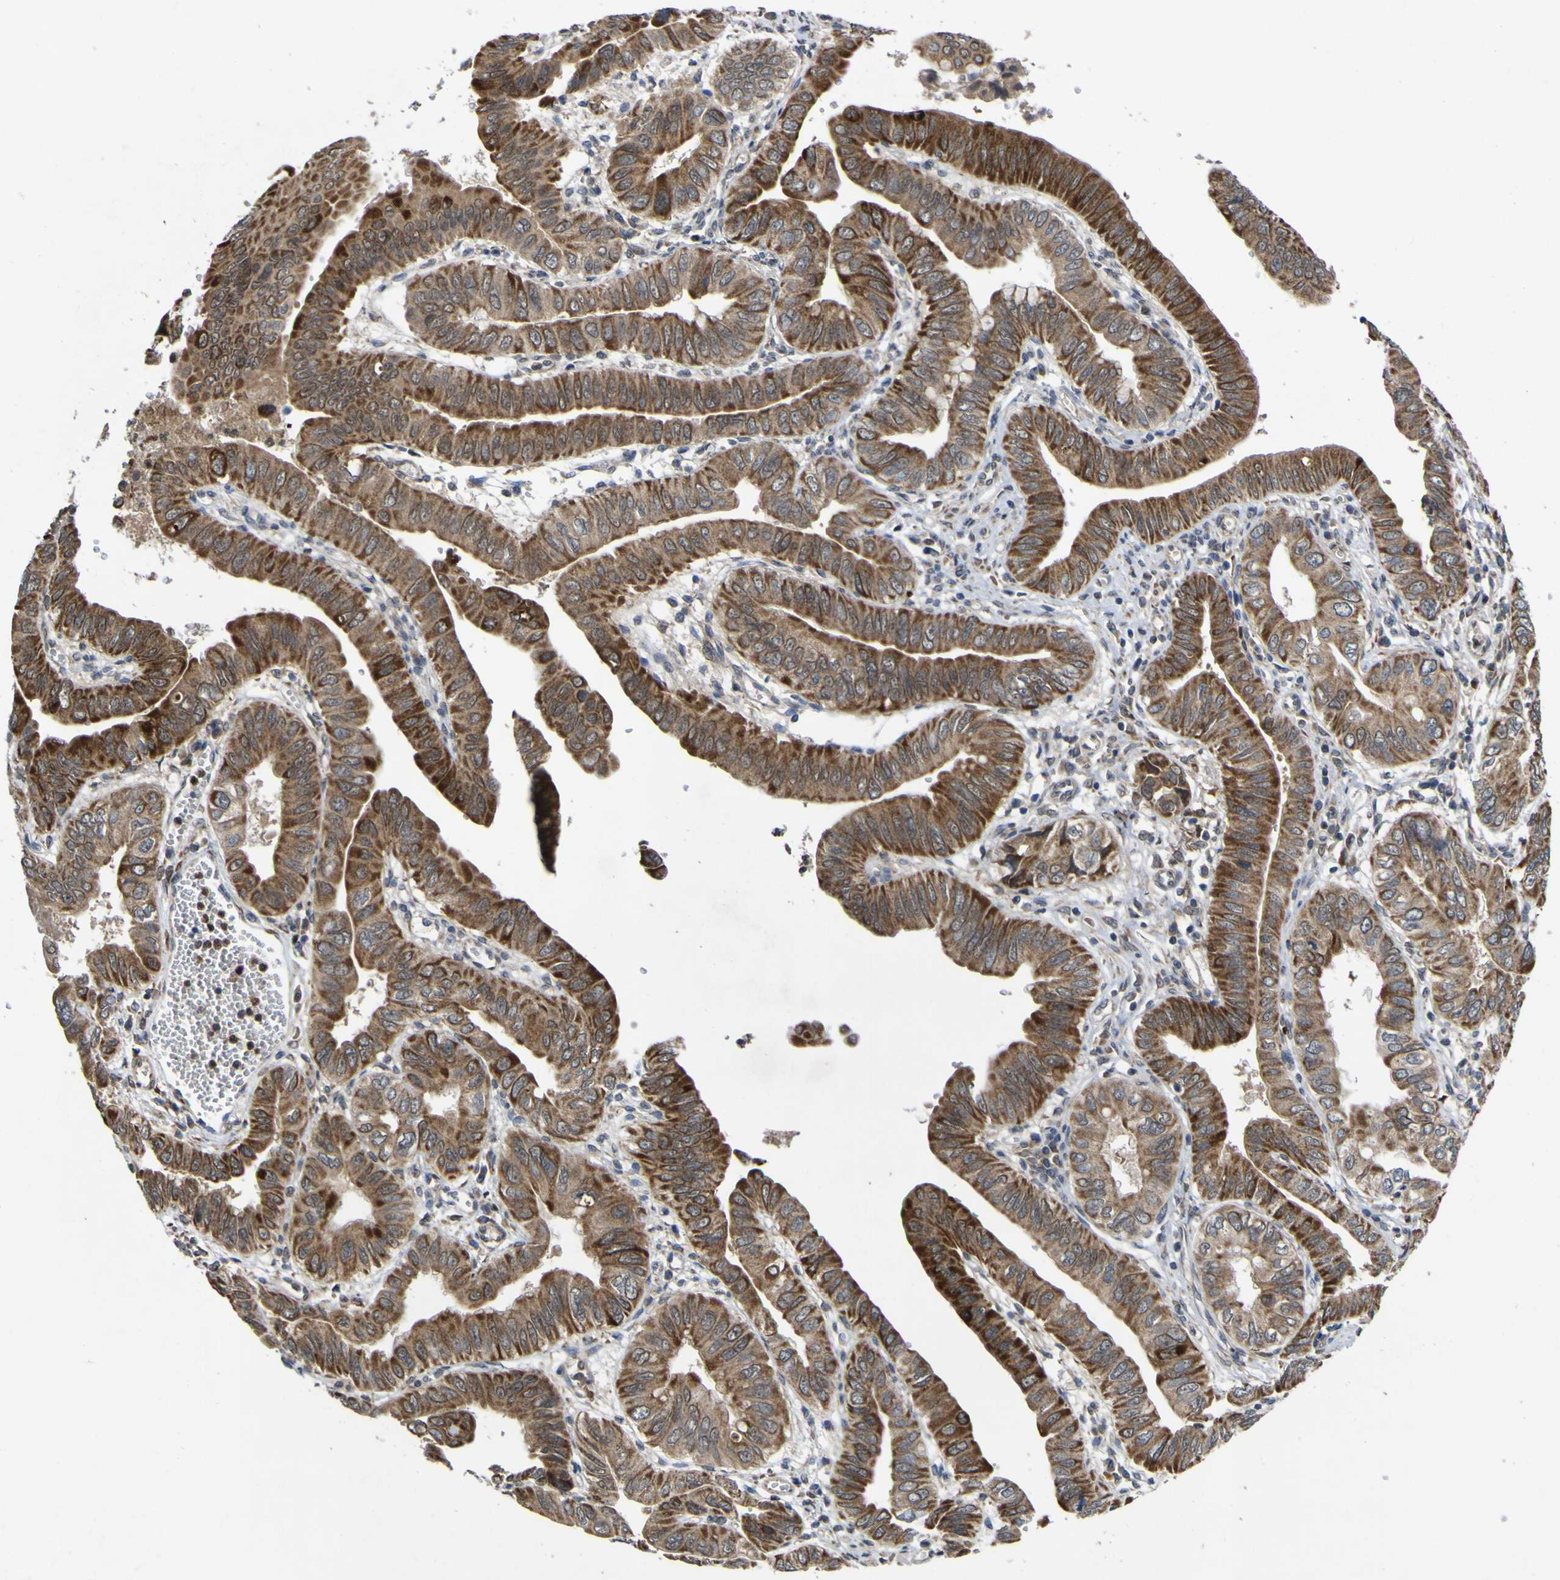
{"staining": {"intensity": "strong", "quantity": ">75%", "location": "cytoplasmic/membranous"}, "tissue": "pancreatic cancer", "cell_type": "Tumor cells", "image_type": "cancer", "snomed": [{"axis": "morphology", "description": "Normal tissue, NOS"}, {"axis": "topography", "description": "Lymph node"}], "caption": "This histopathology image reveals IHC staining of pancreatic cancer, with high strong cytoplasmic/membranous expression in about >75% of tumor cells.", "gene": "IRAK2", "patient": {"sex": "male", "age": 50}}